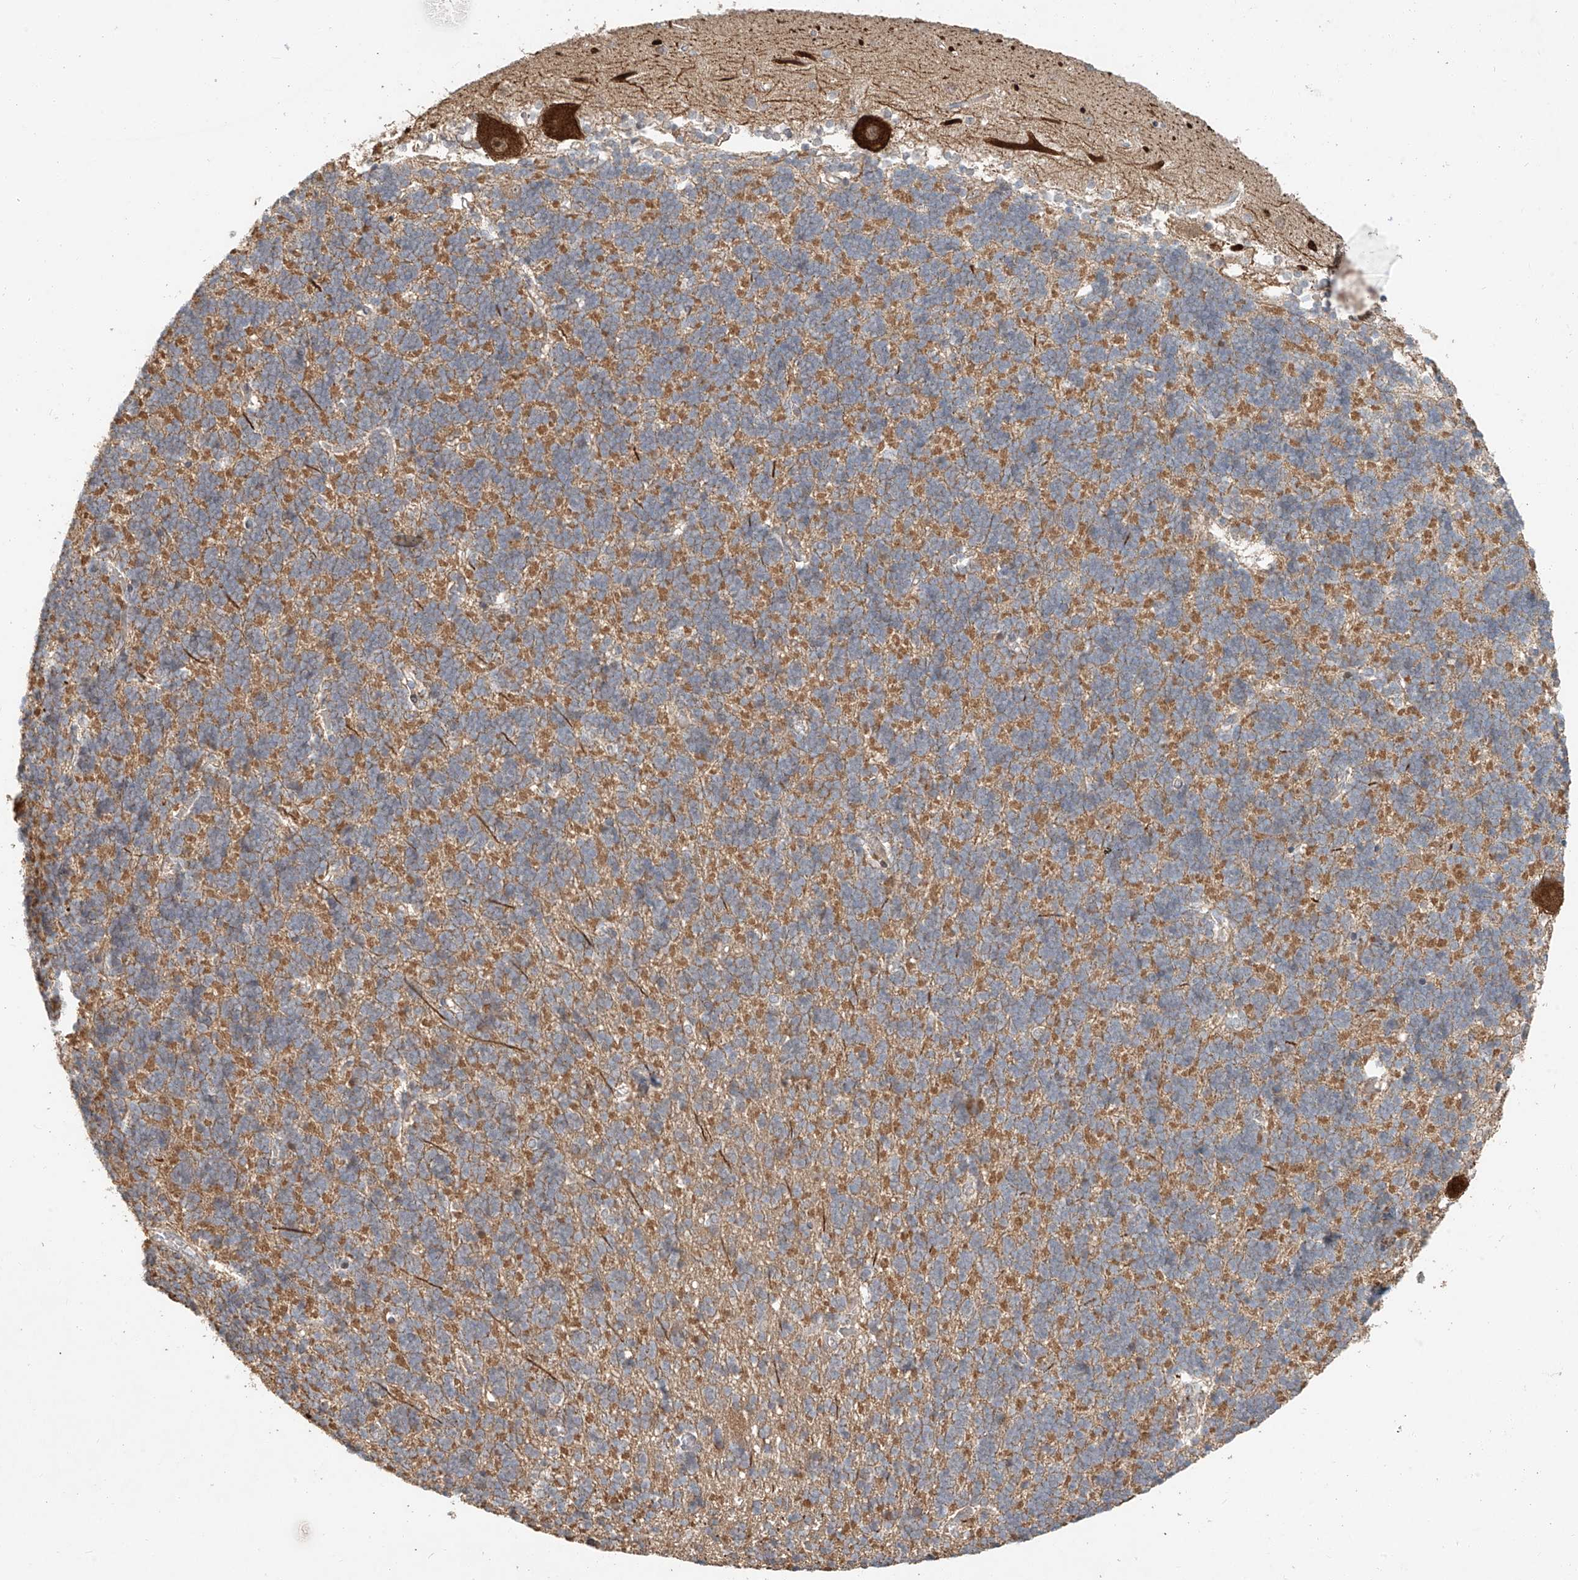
{"staining": {"intensity": "moderate", "quantity": "25%-75%", "location": "cytoplasmic/membranous"}, "tissue": "cerebellum", "cell_type": "Cells in granular layer", "image_type": "normal", "snomed": [{"axis": "morphology", "description": "Normal tissue, NOS"}, {"axis": "topography", "description": "Cerebellum"}], "caption": "This micrograph displays immunohistochemistry staining of unremarkable human cerebellum, with medium moderate cytoplasmic/membranous expression in approximately 25%-75% of cells in granular layer.", "gene": "TMEM61", "patient": {"sex": "male", "age": 37}}